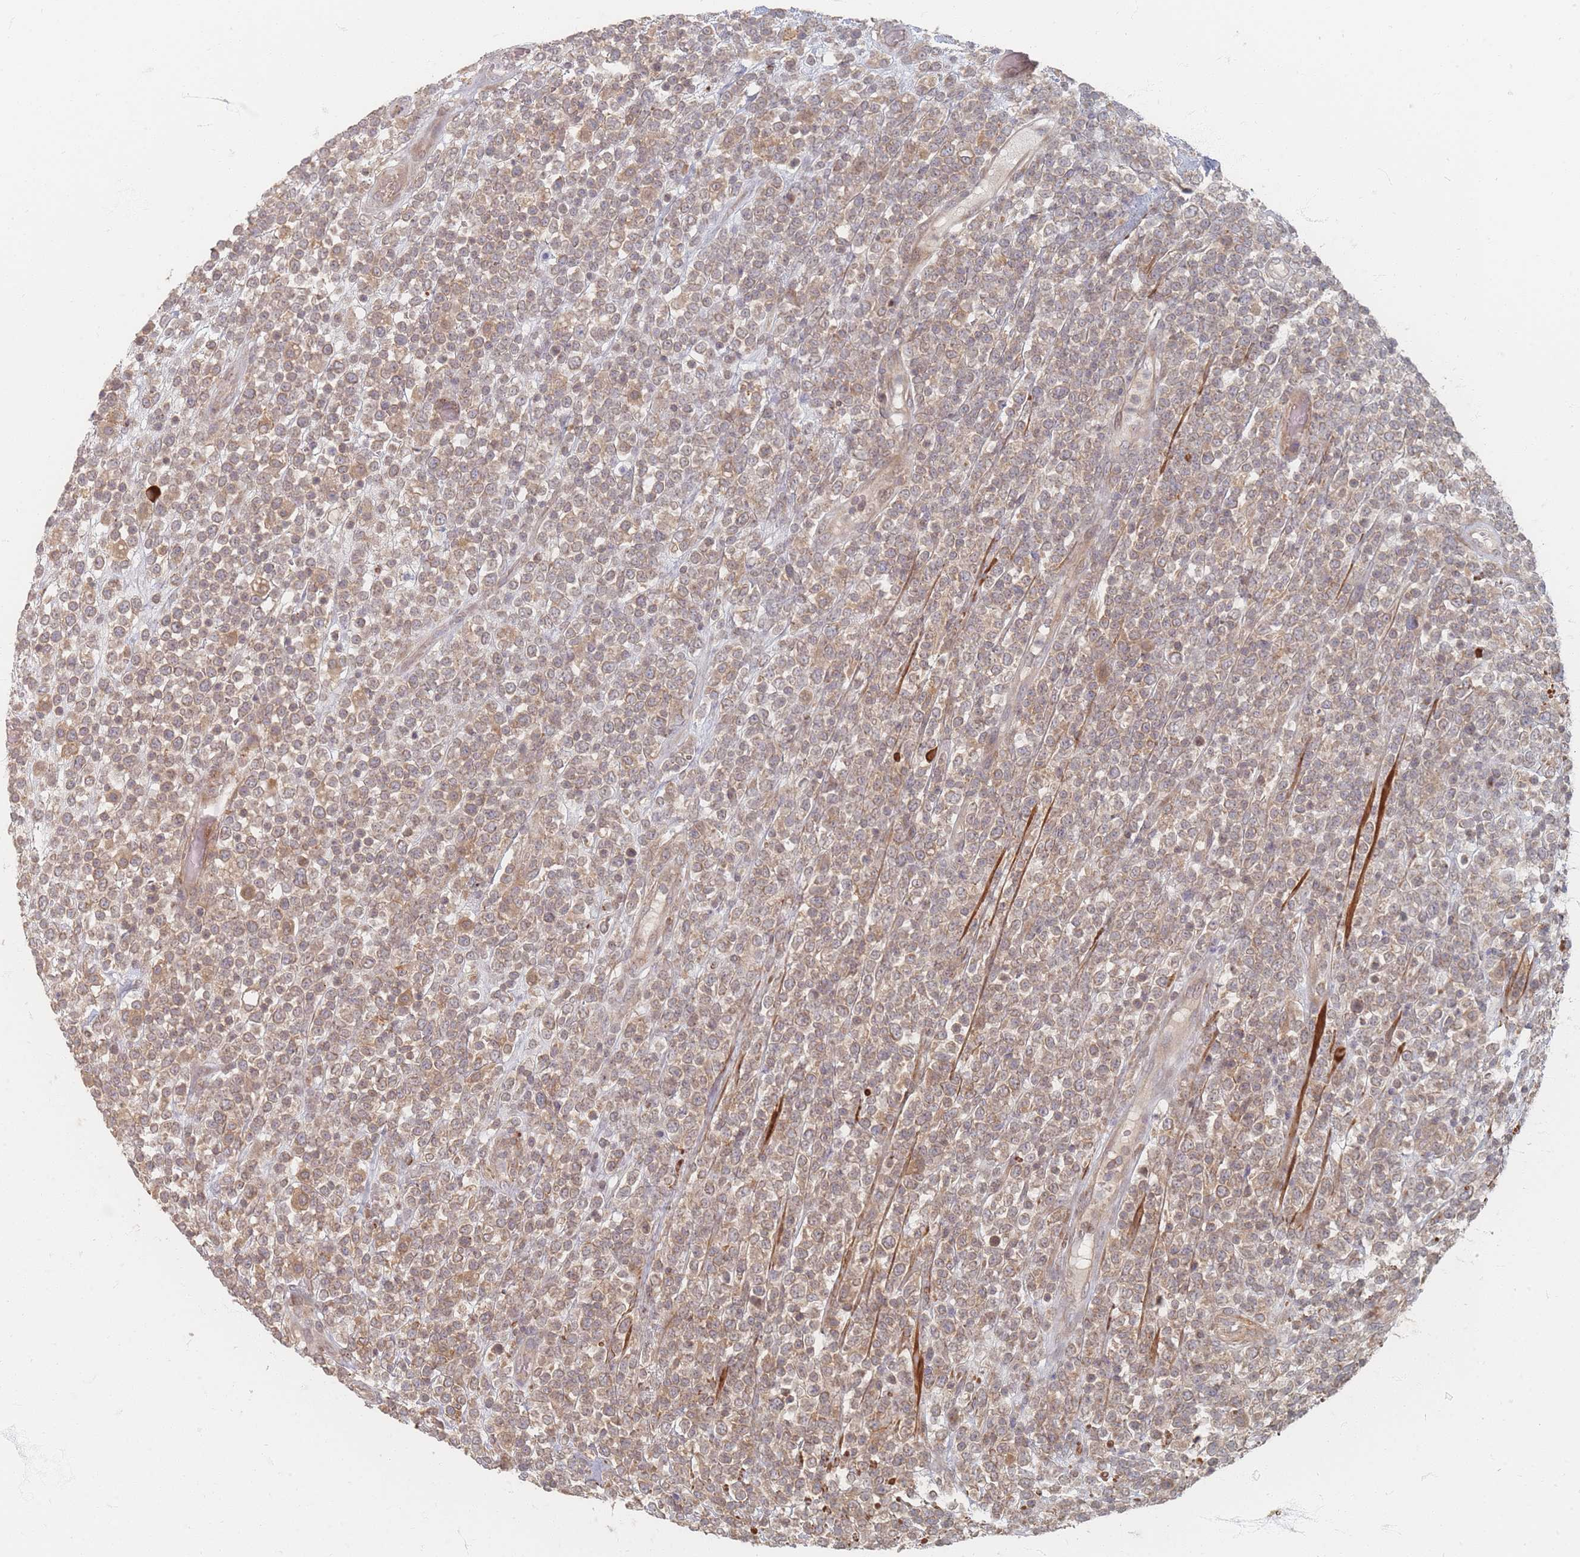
{"staining": {"intensity": "moderate", "quantity": ">75%", "location": "cytoplasmic/membranous"}, "tissue": "lymphoma", "cell_type": "Tumor cells", "image_type": "cancer", "snomed": [{"axis": "morphology", "description": "Malignant lymphoma, non-Hodgkin's type, High grade"}, {"axis": "topography", "description": "Colon"}], "caption": "Lymphoma stained with DAB (3,3'-diaminobenzidine) IHC demonstrates medium levels of moderate cytoplasmic/membranous expression in approximately >75% of tumor cells.", "gene": "GLE1", "patient": {"sex": "female", "age": 53}}